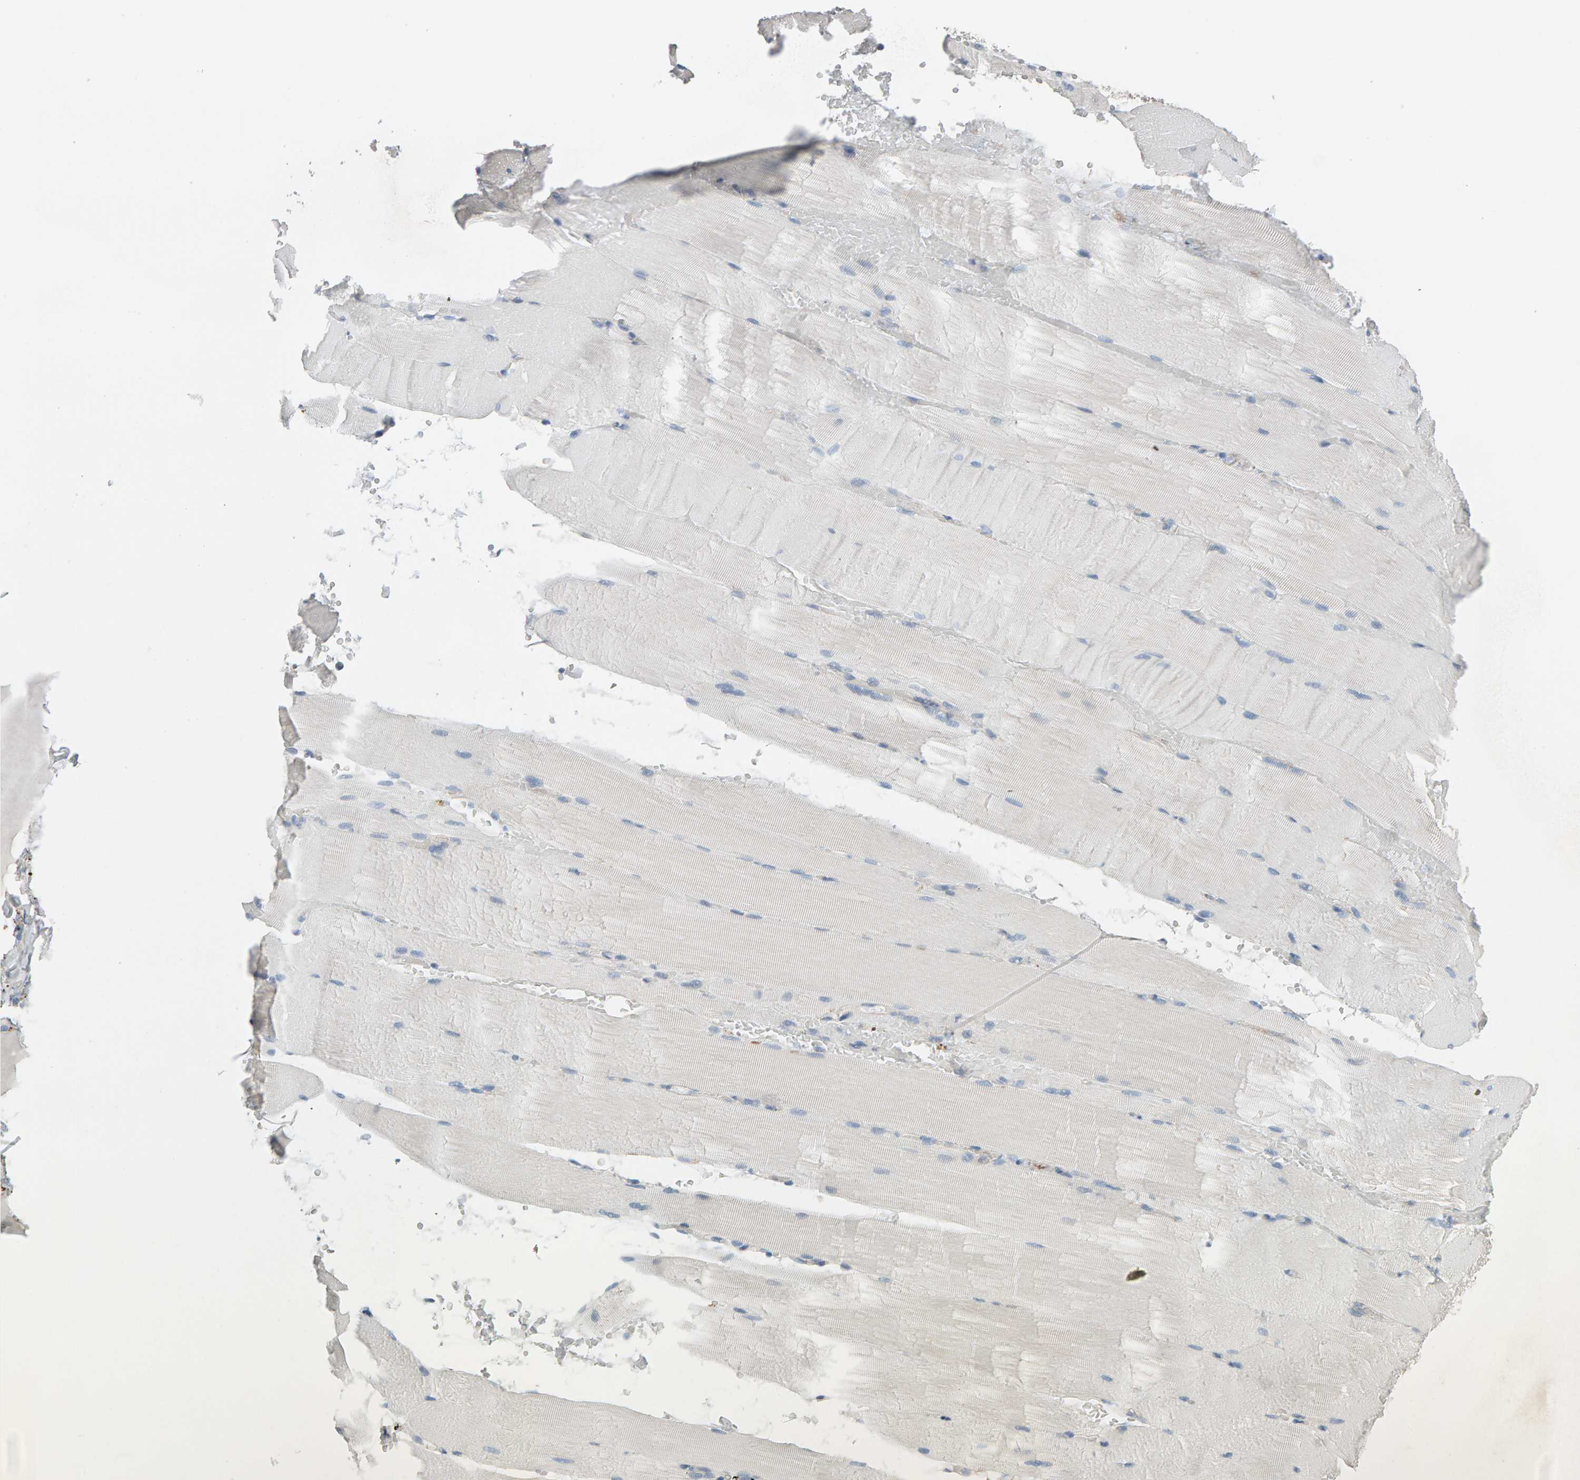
{"staining": {"intensity": "negative", "quantity": "none", "location": "none"}, "tissue": "skeletal muscle", "cell_type": "Myocytes", "image_type": "normal", "snomed": [{"axis": "morphology", "description": "Normal tissue, NOS"}, {"axis": "topography", "description": "Skeletal muscle"}, {"axis": "topography", "description": "Parathyroid gland"}], "caption": "Immunohistochemistry (IHC) micrograph of unremarkable skeletal muscle: skeletal muscle stained with DAB shows no significant protein expression in myocytes.", "gene": "FYN", "patient": {"sex": "female", "age": 37}}